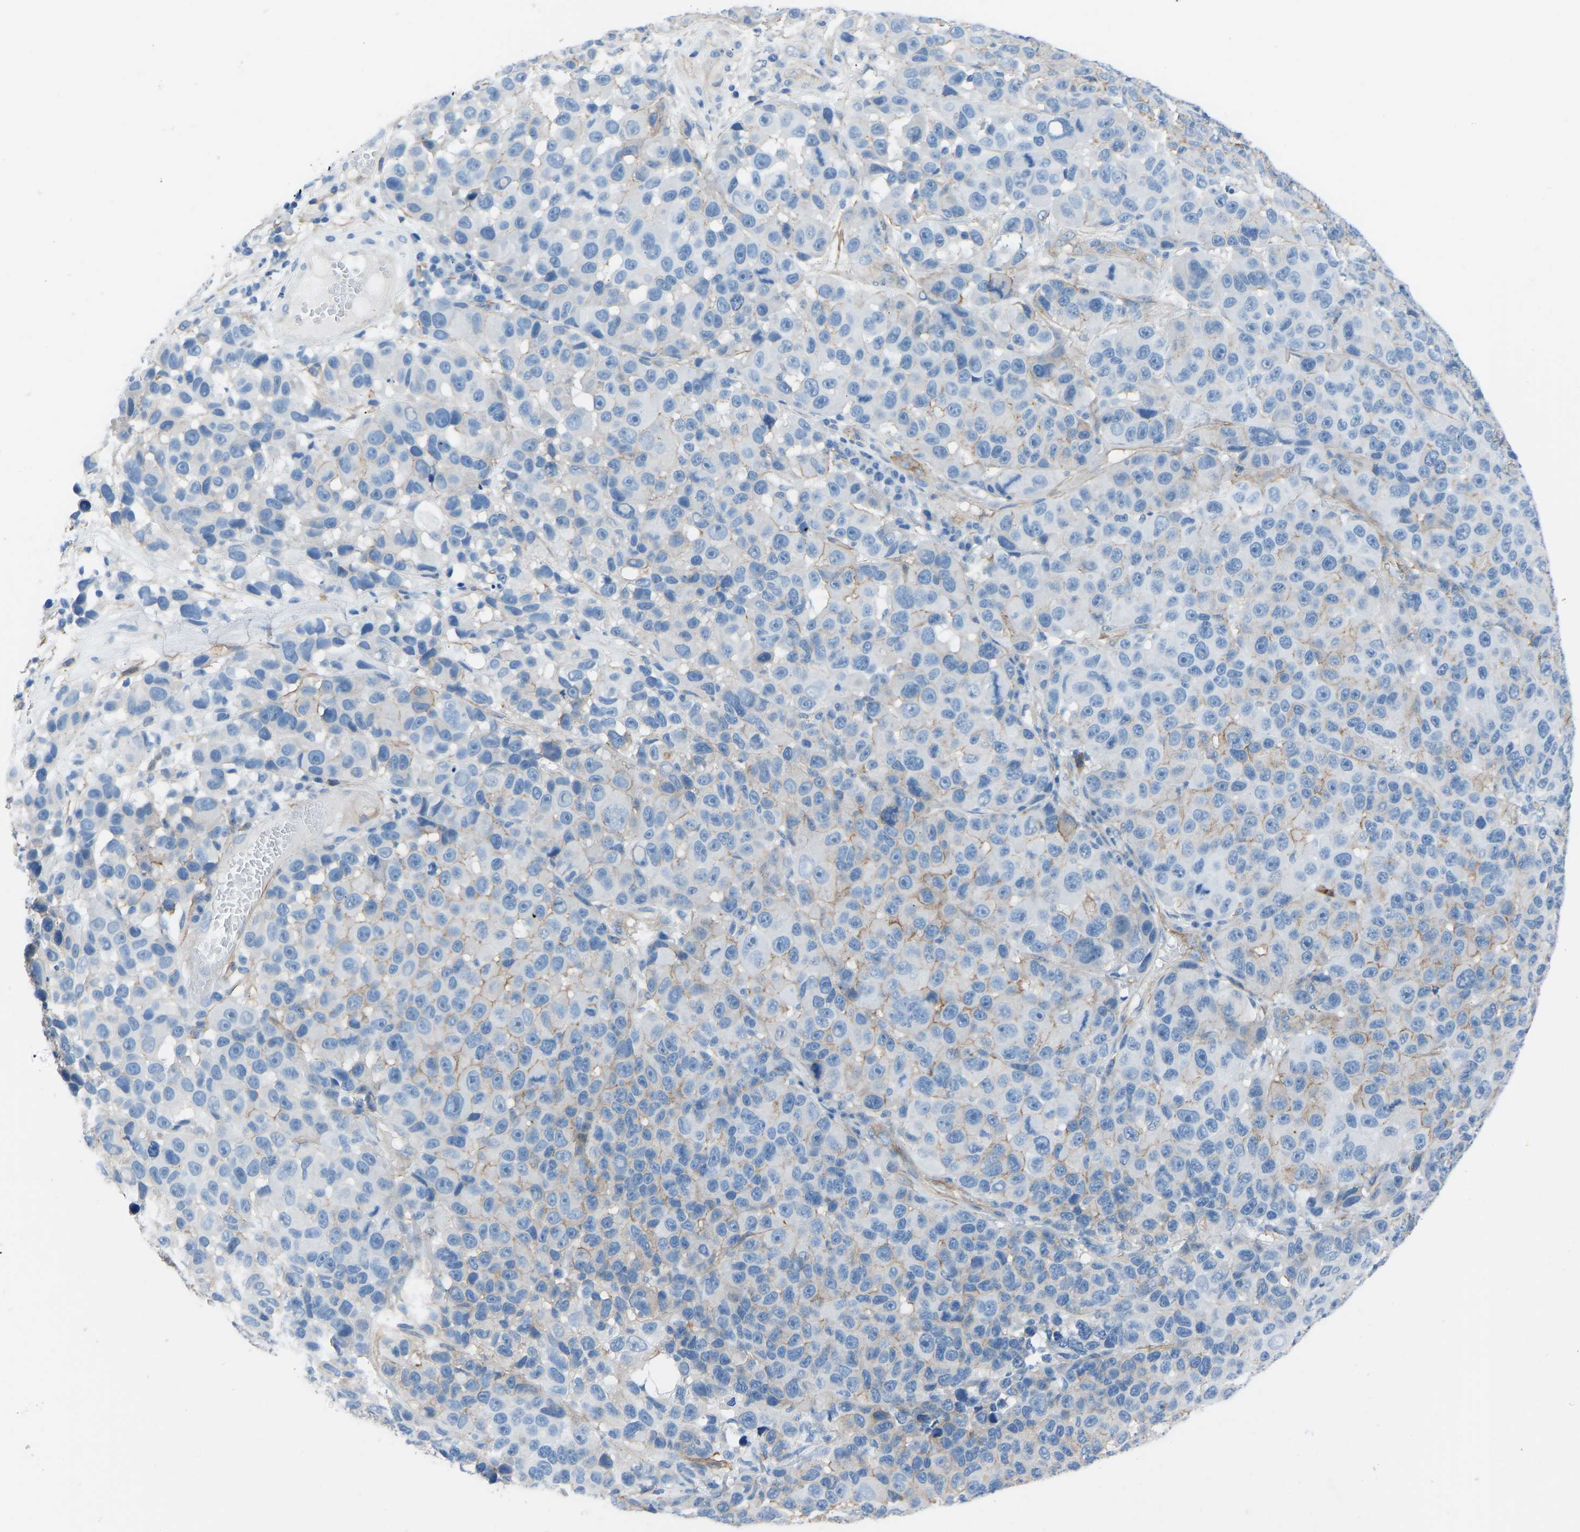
{"staining": {"intensity": "negative", "quantity": "none", "location": "none"}, "tissue": "melanoma", "cell_type": "Tumor cells", "image_type": "cancer", "snomed": [{"axis": "morphology", "description": "Malignant melanoma, NOS"}, {"axis": "topography", "description": "Skin"}], "caption": "Histopathology image shows no significant protein staining in tumor cells of melanoma.", "gene": "MYH10", "patient": {"sex": "male", "age": 53}}